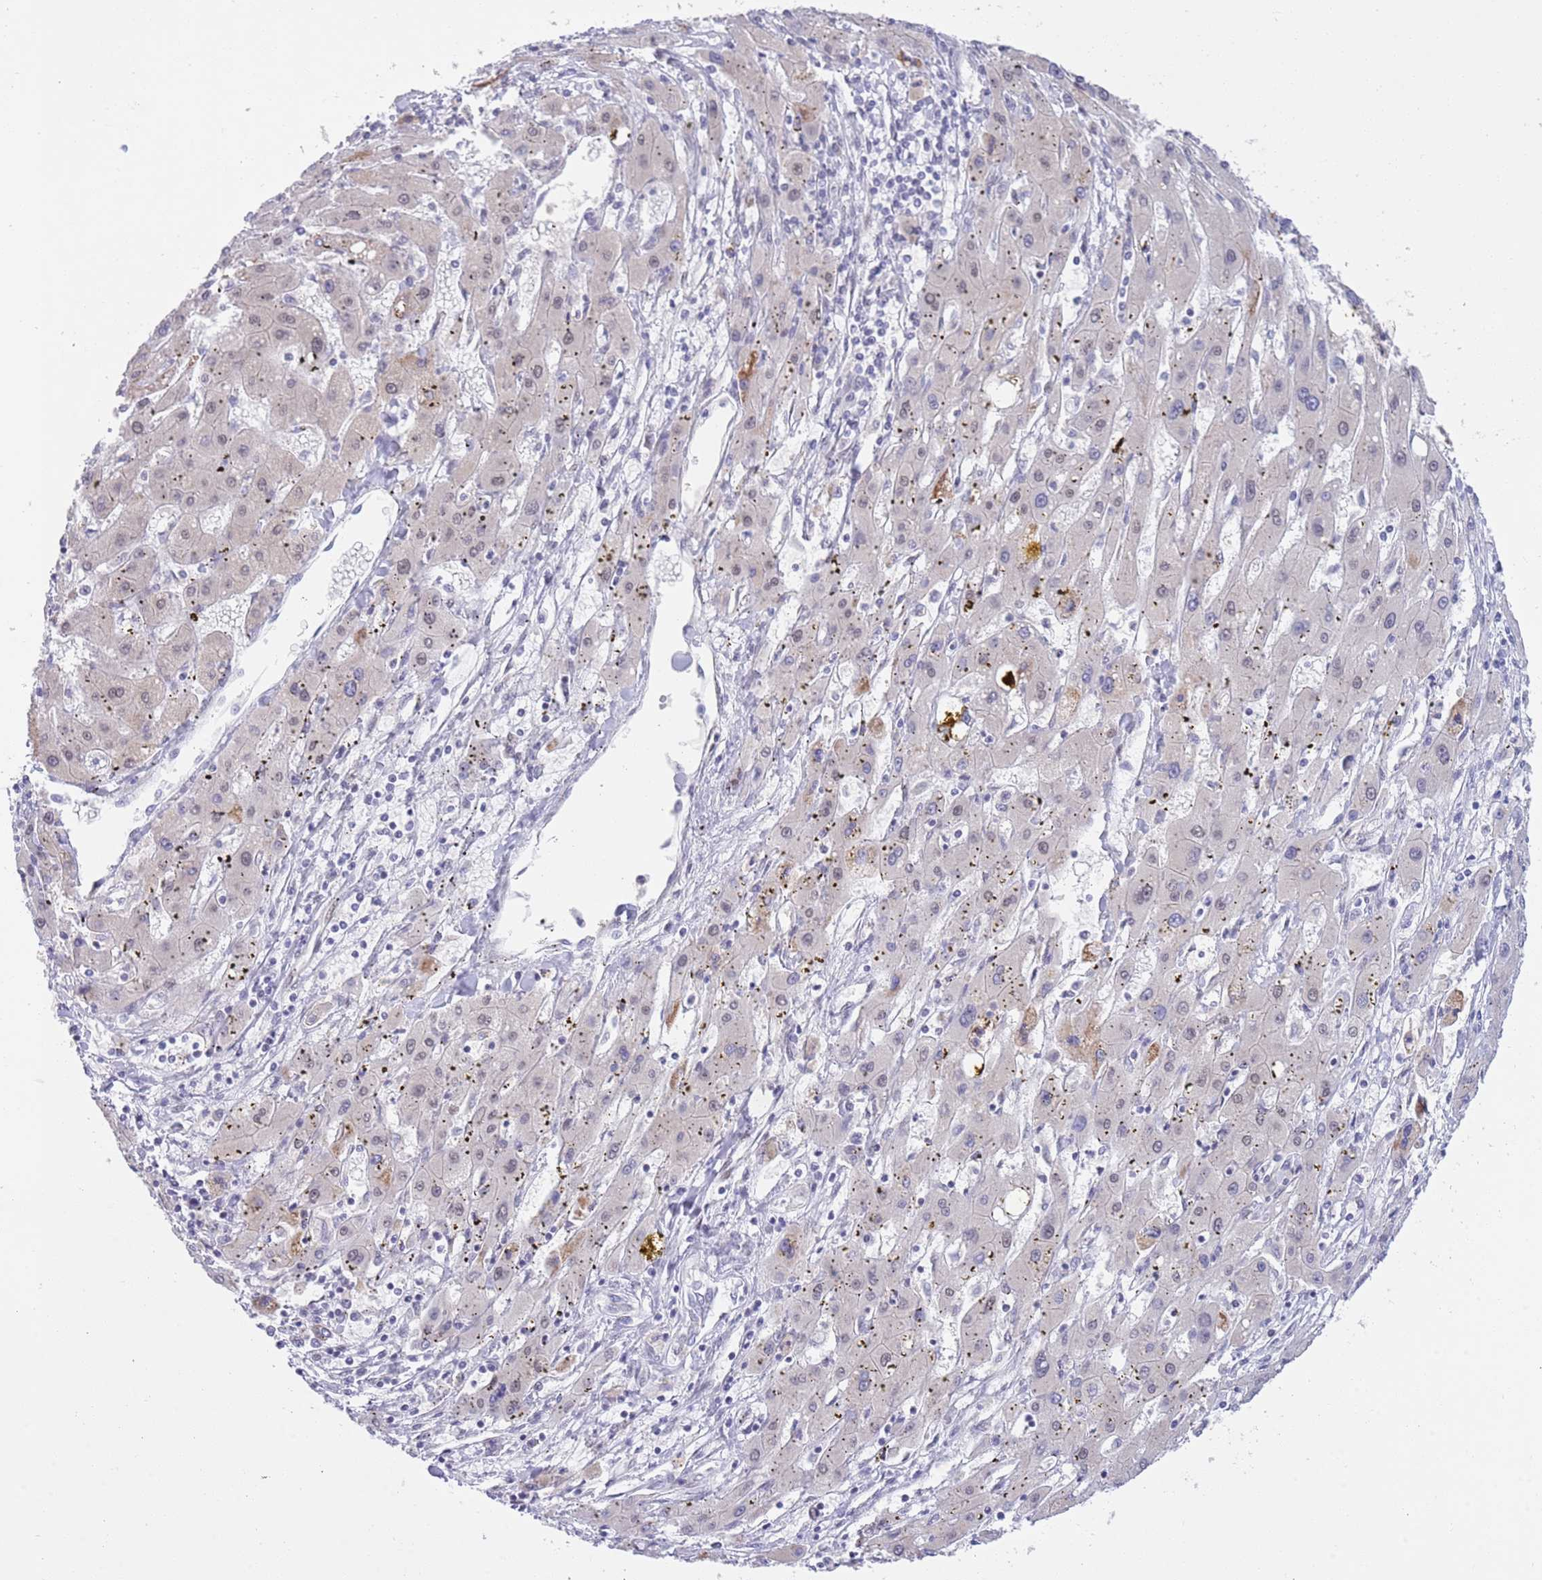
{"staining": {"intensity": "weak", "quantity": "<25%", "location": "cytoplasmic/membranous"}, "tissue": "liver cancer", "cell_type": "Tumor cells", "image_type": "cancer", "snomed": [{"axis": "morphology", "description": "Carcinoma, Hepatocellular, NOS"}, {"axis": "topography", "description": "Liver"}], "caption": "Photomicrograph shows no significant protein positivity in tumor cells of liver hepatocellular carcinoma.", "gene": "RFX1", "patient": {"sex": "male", "age": 72}}